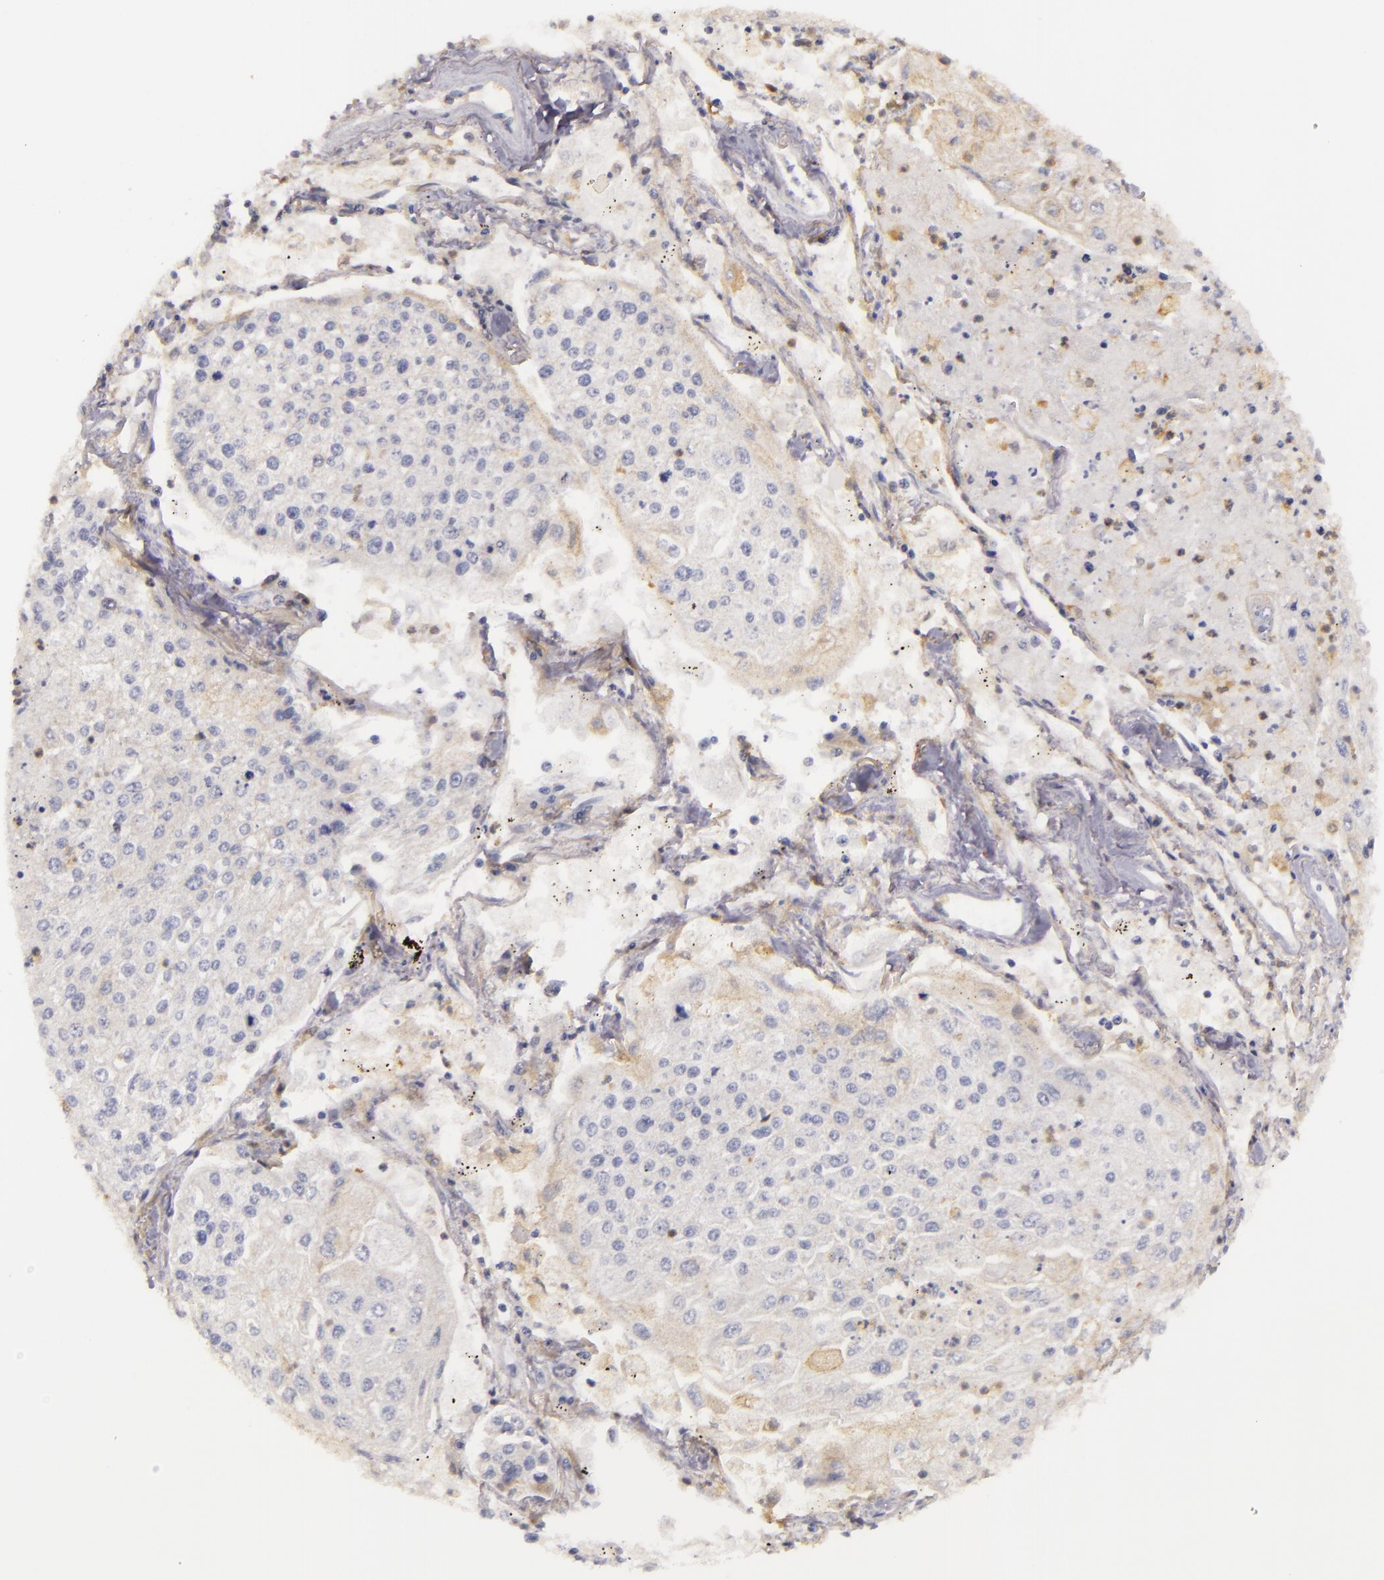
{"staining": {"intensity": "weak", "quantity": "<25%", "location": "cytoplasmic/membranous"}, "tissue": "lung cancer", "cell_type": "Tumor cells", "image_type": "cancer", "snomed": [{"axis": "morphology", "description": "Squamous cell carcinoma, NOS"}, {"axis": "topography", "description": "Lung"}], "caption": "An image of lung cancer stained for a protein displays no brown staining in tumor cells.", "gene": "TOM1", "patient": {"sex": "male", "age": 75}}